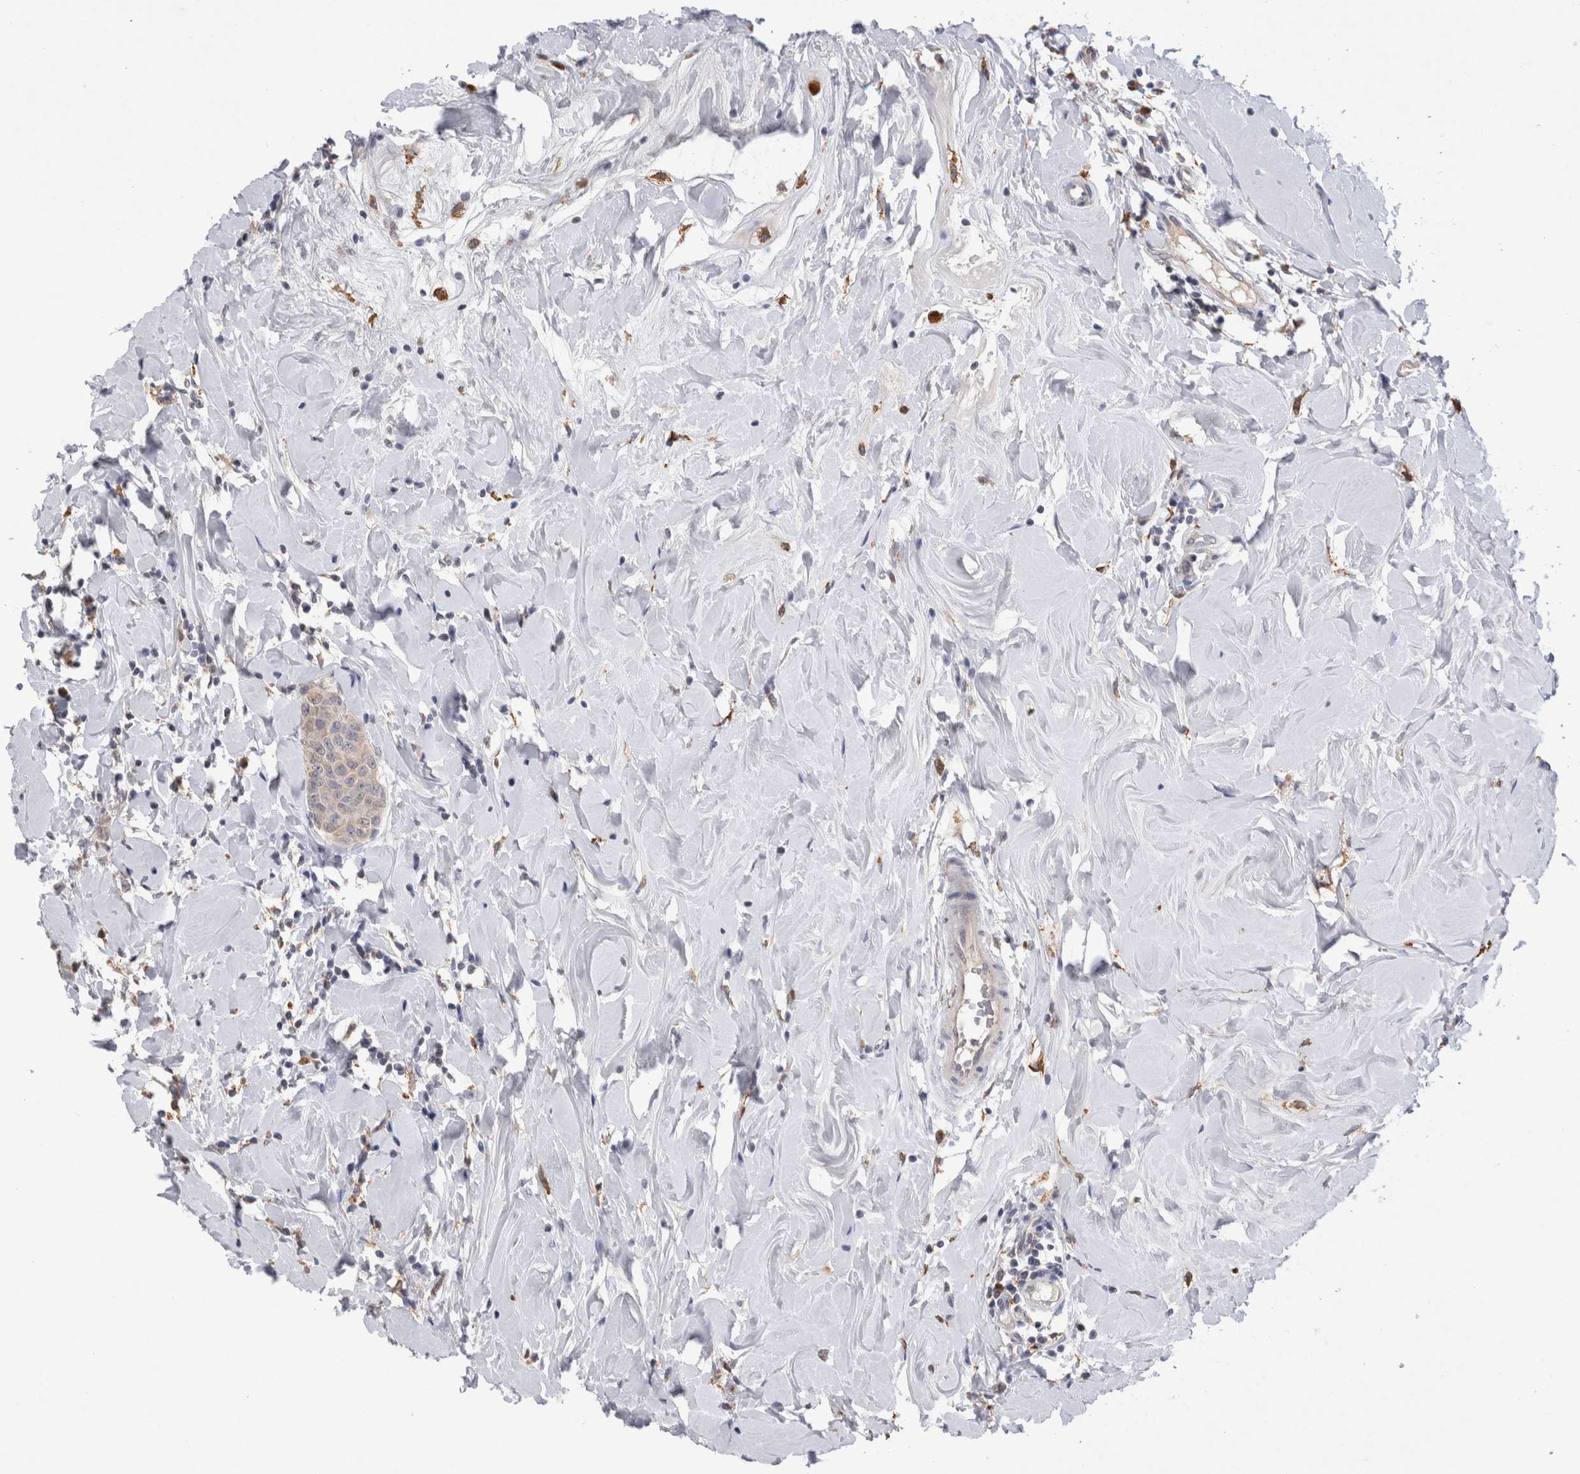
{"staining": {"intensity": "negative", "quantity": "none", "location": "none"}, "tissue": "breast cancer", "cell_type": "Tumor cells", "image_type": "cancer", "snomed": [{"axis": "morphology", "description": "Normal tissue, NOS"}, {"axis": "morphology", "description": "Duct carcinoma"}, {"axis": "topography", "description": "Breast"}], "caption": "Tumor cells are negative for protein expression in human breast infiltrating ductal carcinoma.", "gene": "VSIG4", "patient": {"sex": "female", "age": 40}}